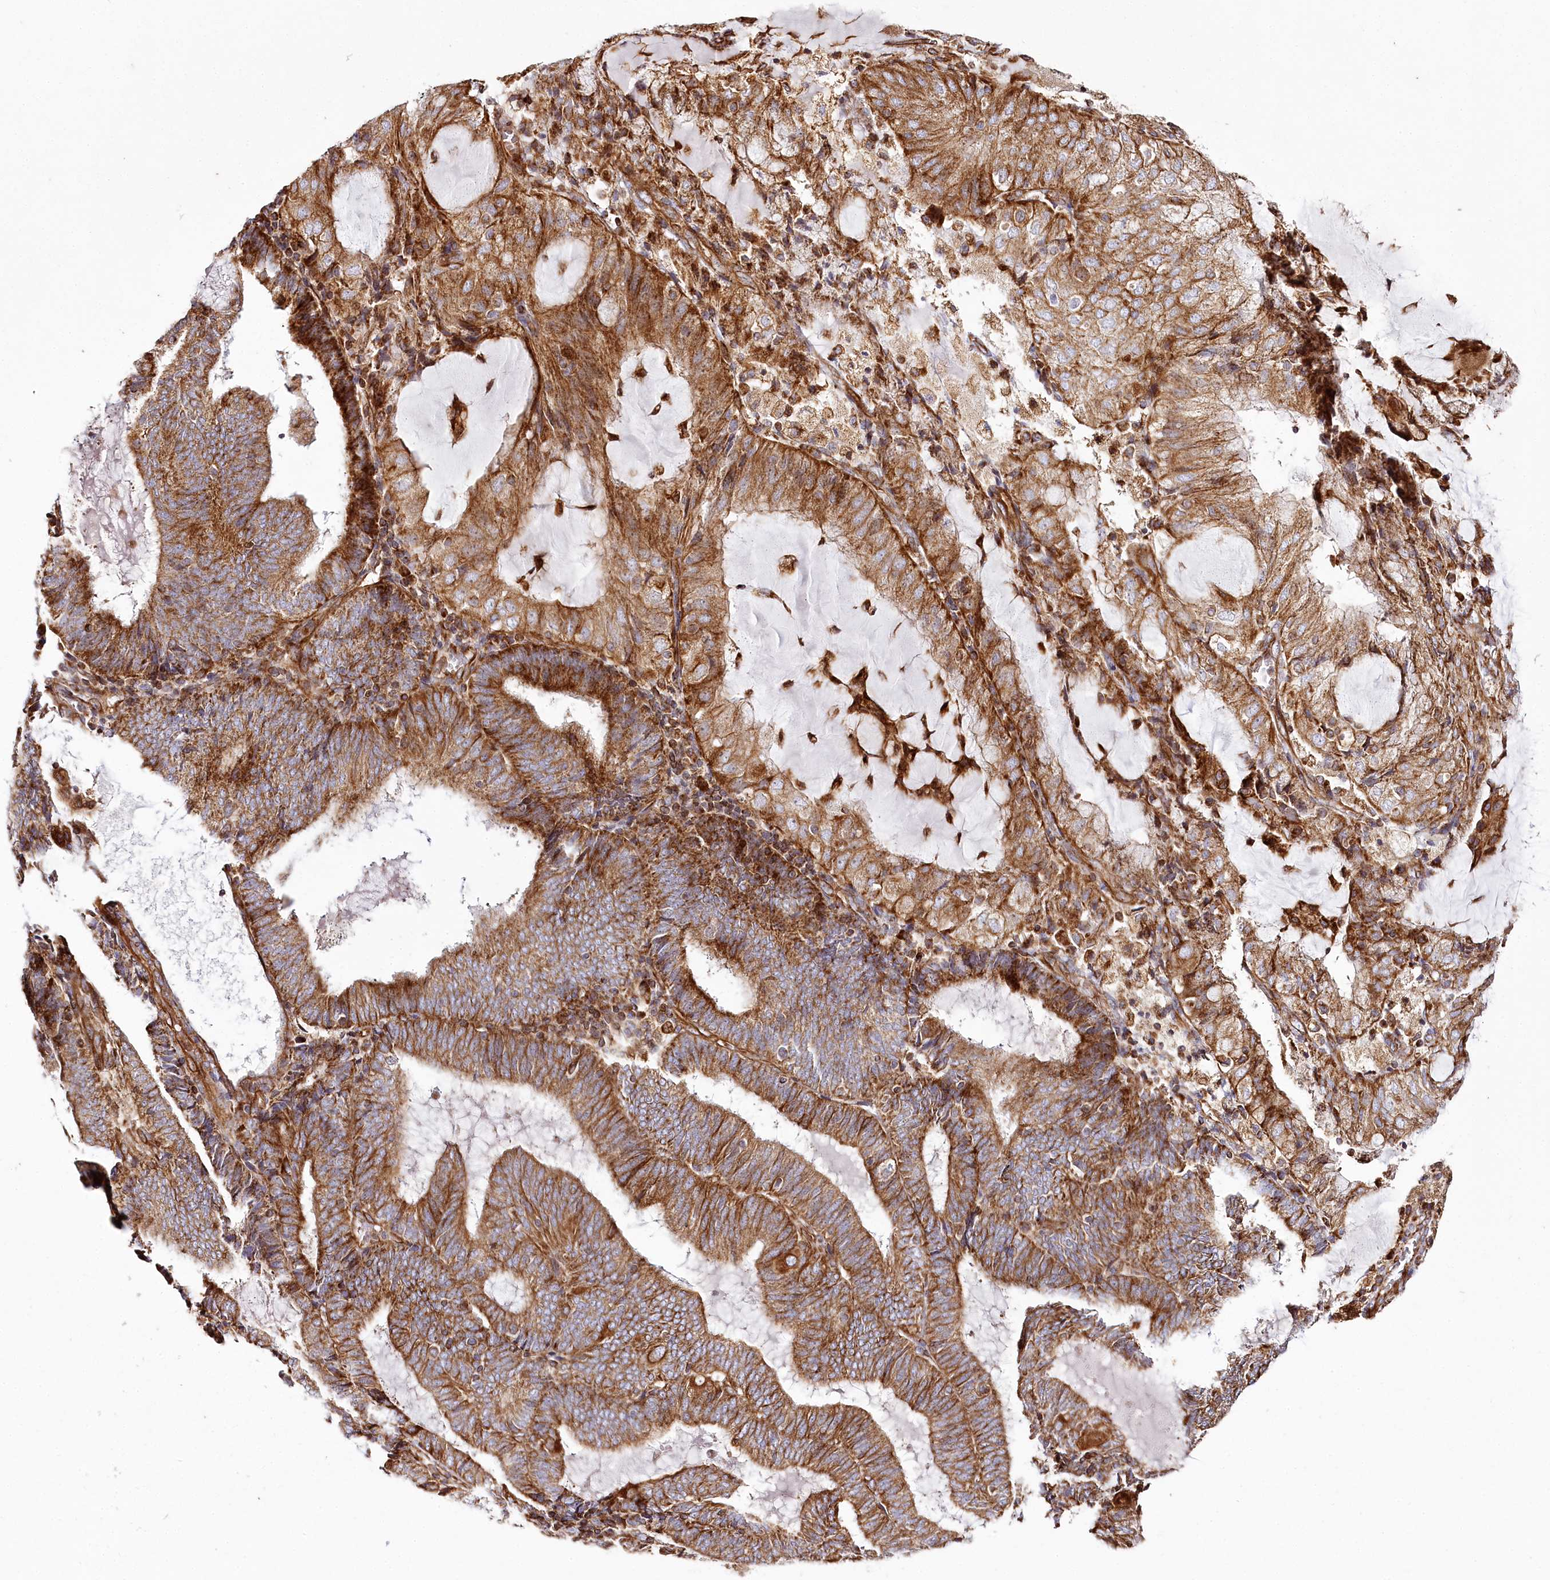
{"staining": {"intensity": "moderate", "quantity": ">75%", "location": "cytoplasmic/membranous"}, "tissue": "endometrial cancer", "cell_type": "Tumor cells", "image_type": "cancer", "snomed": [{"axis": "morphology", "description": "Adenocarcinoma, NOS"}, {"axis": "topography", "description": "Endometrium"}], "caption": "A brown stain shows moderate cytoplasmic/membranous staining of a protein in human endometrial adenocarcinoma tumor cells.", "gene": "THUMPD3", "patient": {"sex": "female", "age": 81}}